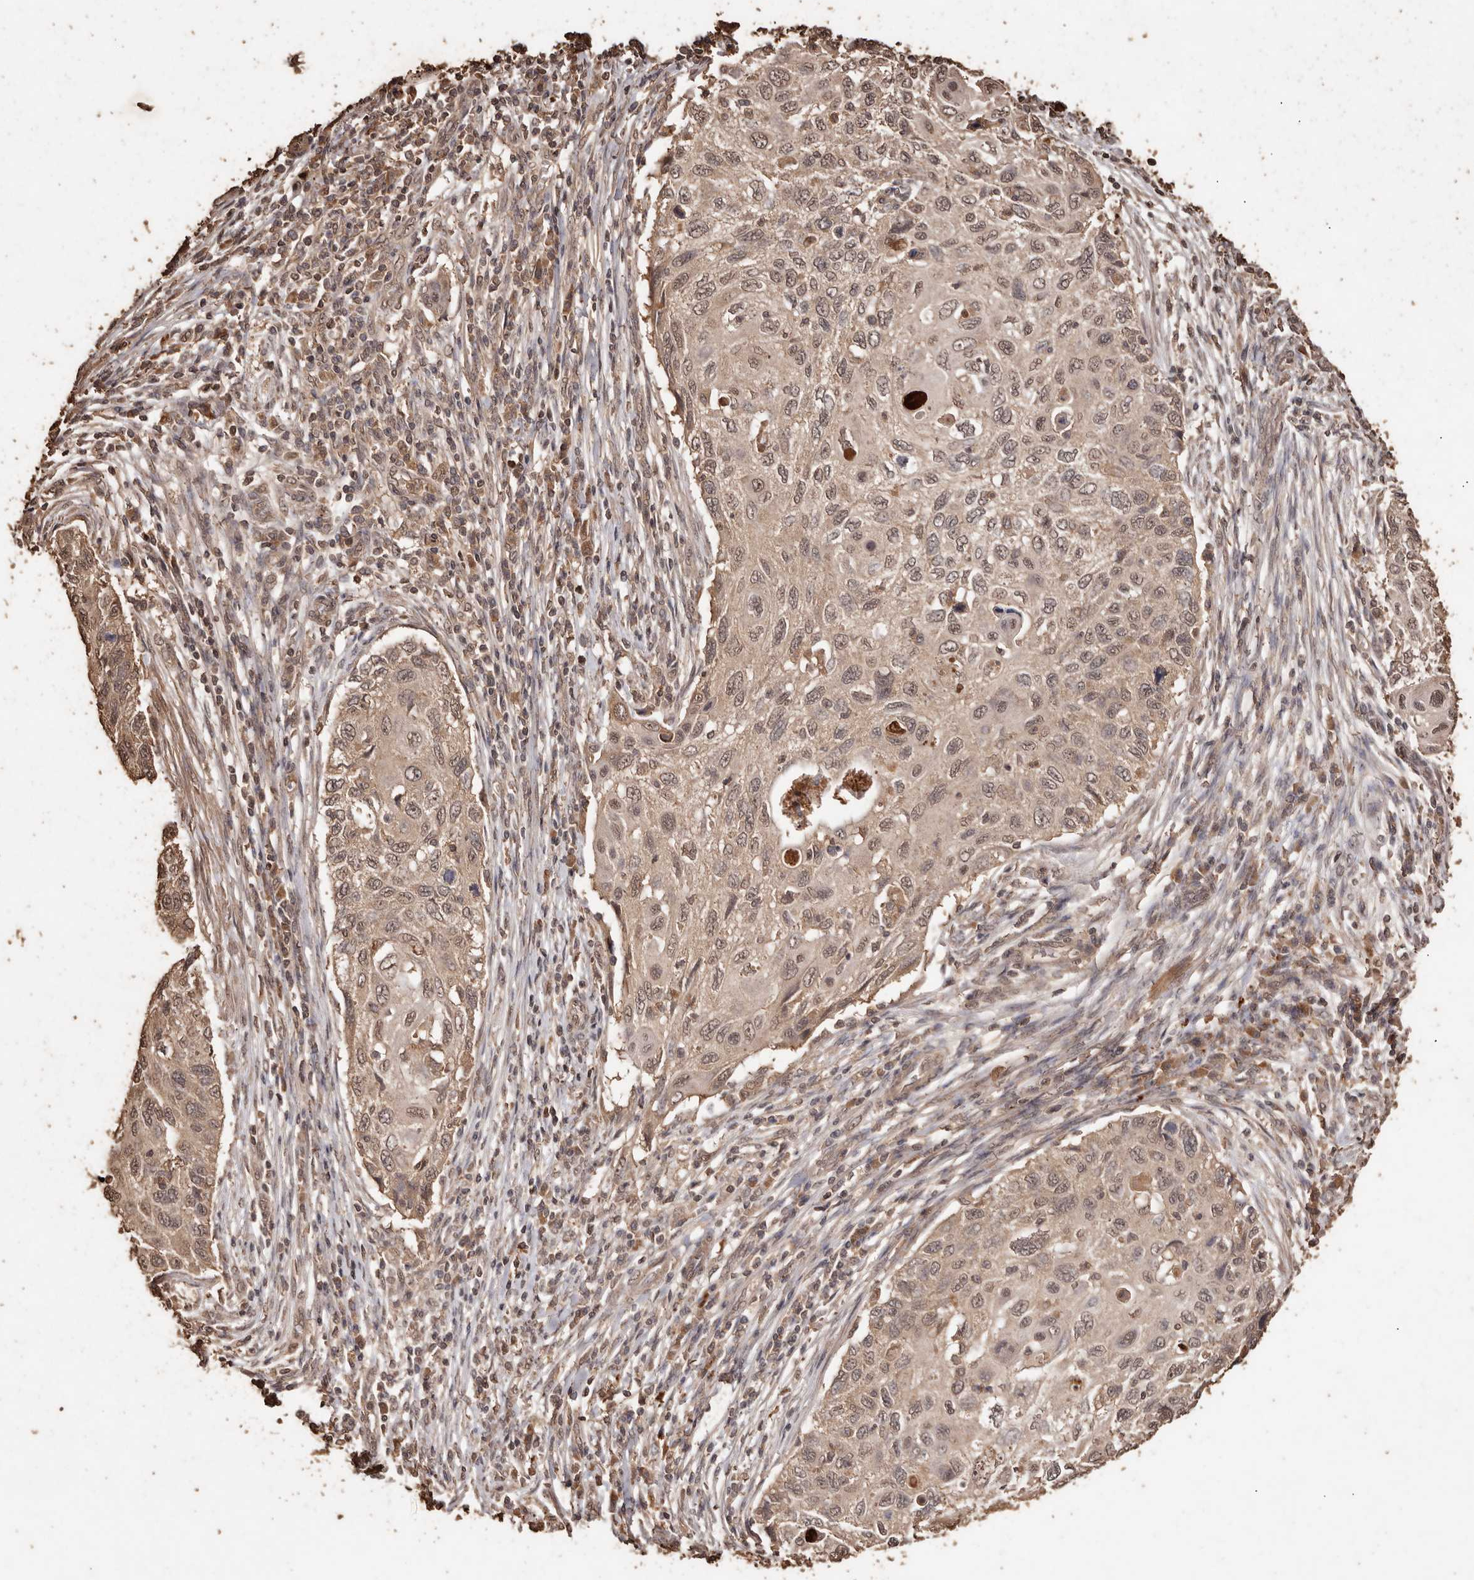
{"staining": {"intensity": "weak", "quantity": ">75%", "location": "cytoplasmic/membranous,nuclear"}, "tissue": "cervical cancer", "cell_type": "Tumor cells", "image_type": "cancer", "snomed": [{"axis": "morphology", "description": "Squamous cell carcinoma, NOS"}, {"axis": "topography", "description": "Cervix"}], "caption": "Protein staining of cervical squamous cell carcinoma tissue shows weak cytoplasmic/membranous and nuclear positivity in approximately >75% of tumor cells.", "gene": "PKDCC", "patient": {"sex": "female", "age": 70}}